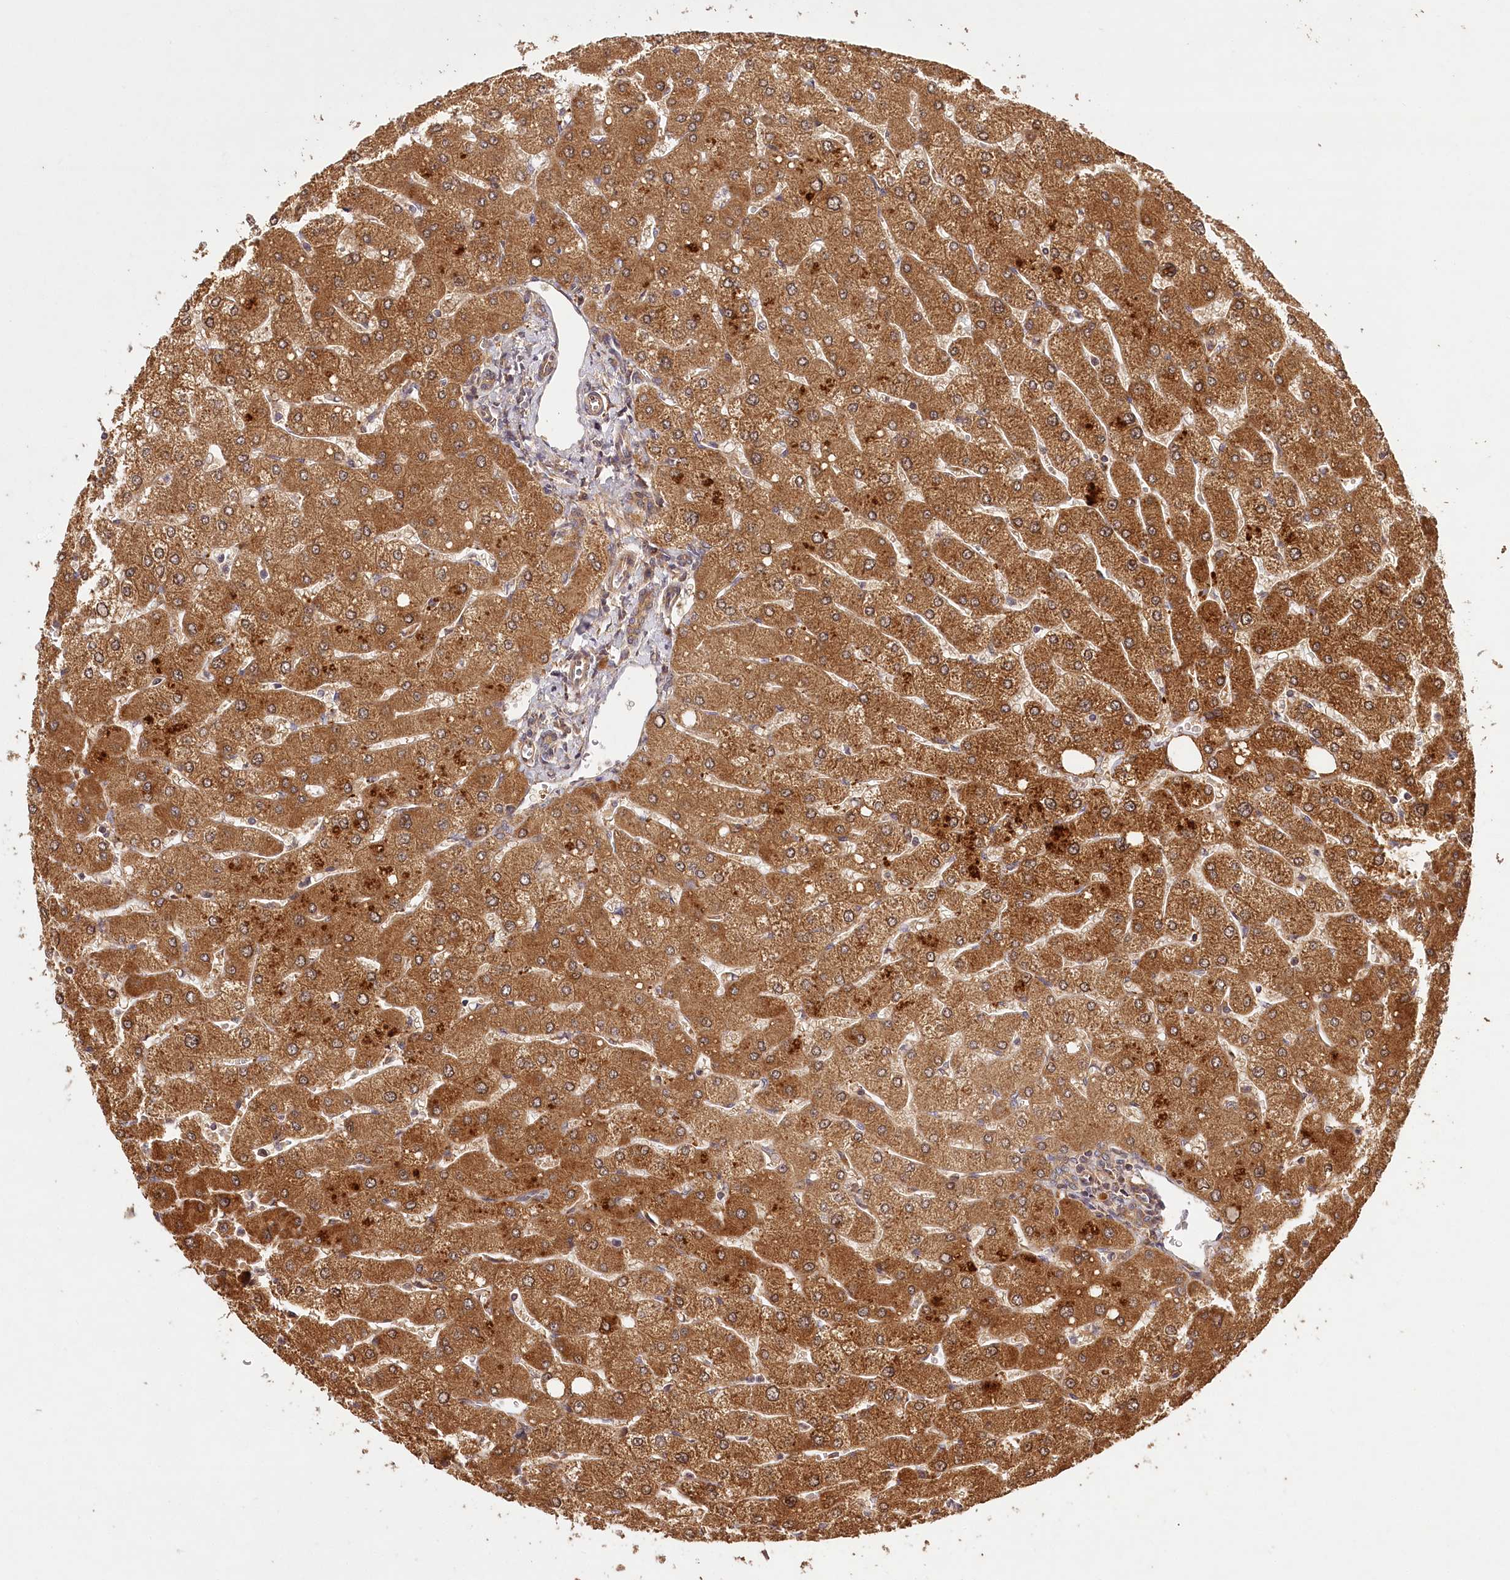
{"staining": {"intensity": "moderate", "quantity": ">75%", "location": "cytoplasmic/membranous"}, "tissue": "liver", "cell_type": "Cholangiocytes", "image_type": "normal", "snomed": [{"axis": "morphology", "description": "Normal tissue, NOS"}, {"axis": "topography", "description": "Liver"}], "caption": "About >75% of cholangiocytes in benign liver exhibit moderate cytoplasmic/membranous protein expression as visualized by brown immunohistochemical staining.", "gene": "LSS", "patient": {"sex": "male", "age": 55}}